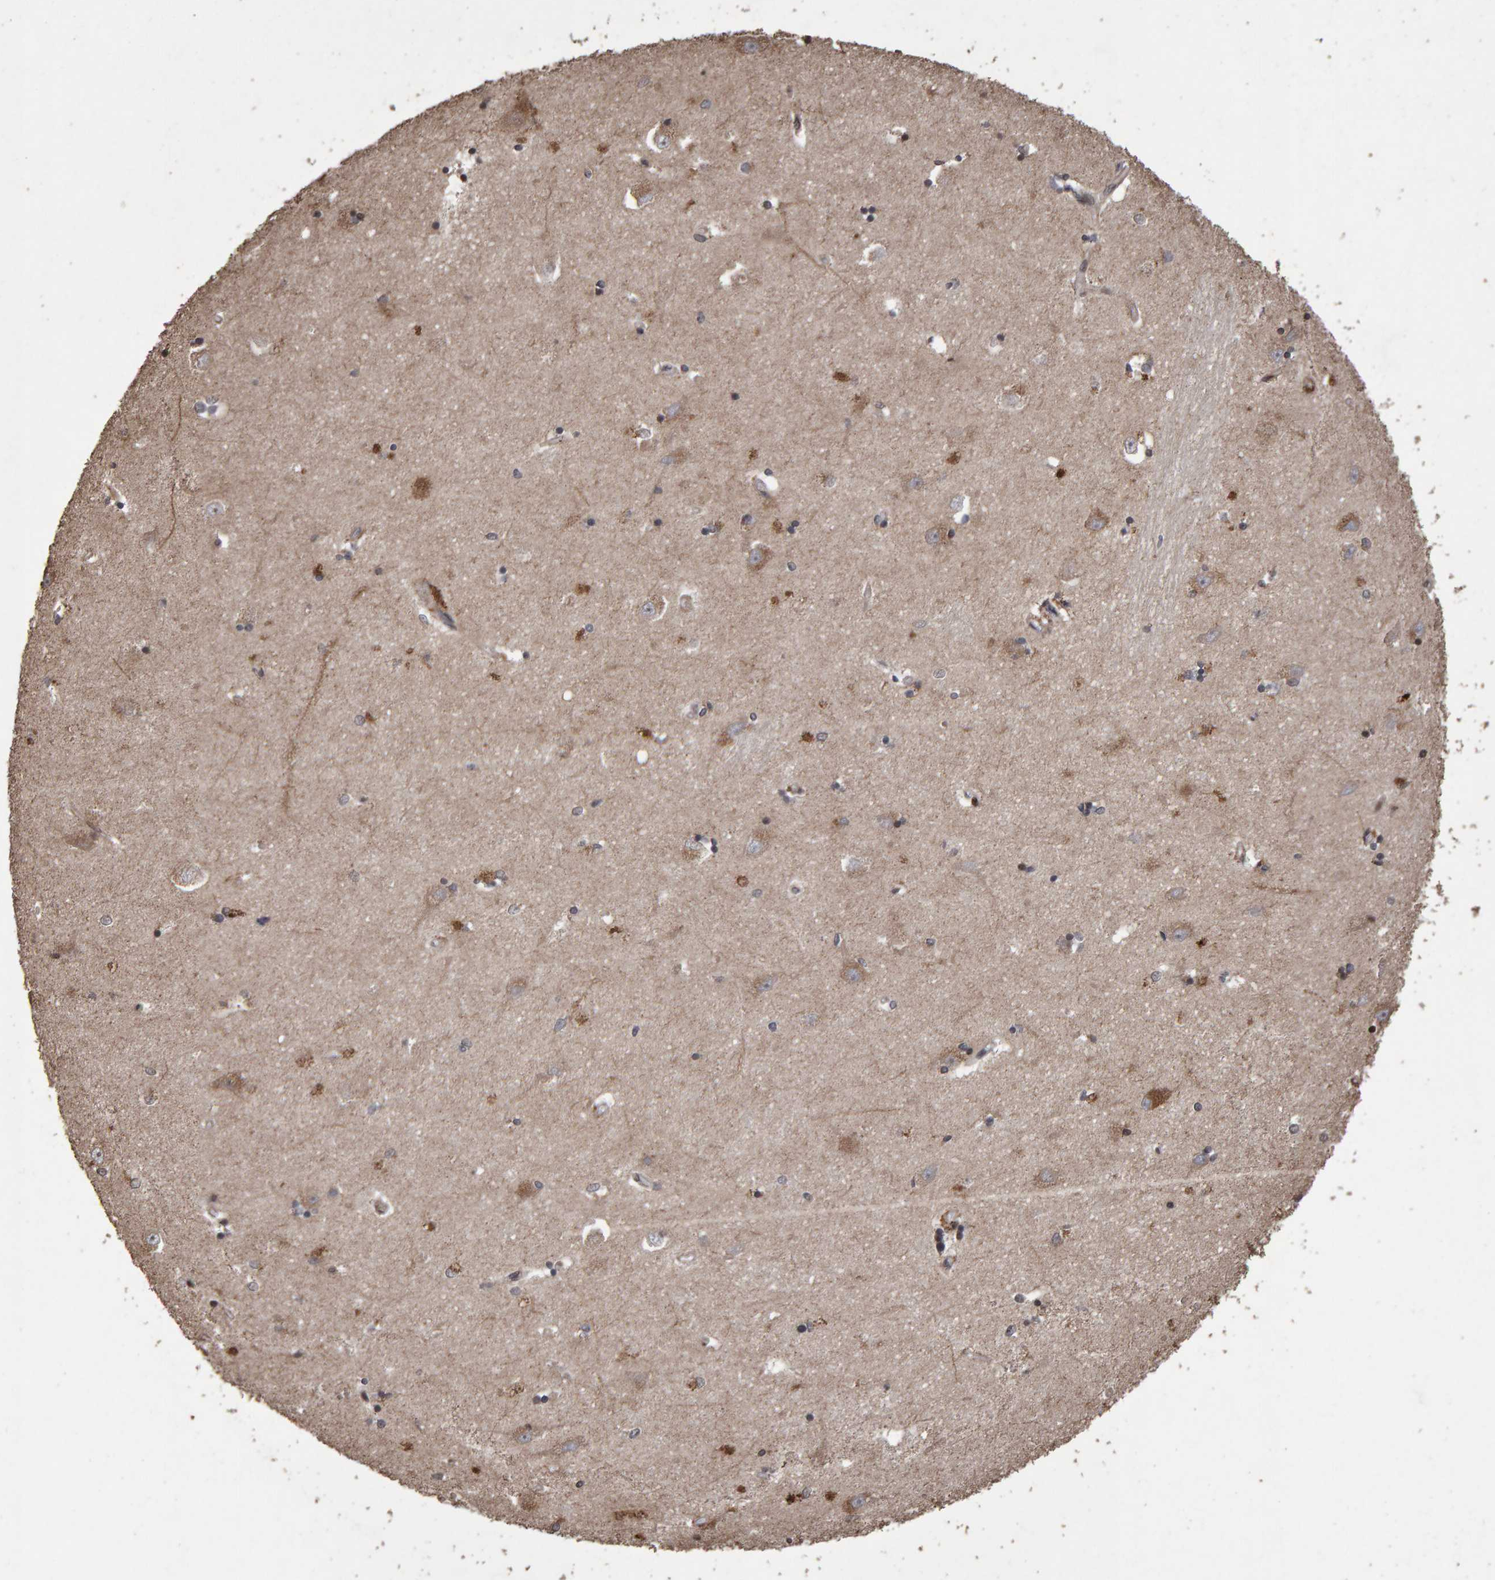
{"staining": {"intensity": "weak", "quantity": ">75%", "location": "cytoplasmic/membranous"}, "tissue": "hippocampus", "cell_type": "Glial cells", "image_type": "normal", "snomed": [{"axis": "morphology", "description": "Normal tissue, NOS"}, {"axis": "topography", "description": "Hippocampus"}], "caption": "This histopathology image demonstrates unremarkable hippocampus stained with immunohistochemistry to label a protein in brown. The cytoplasmic/membranous of glial cells show weak positivity for the protein. Nuclei are counter-stained blue.", "gene": "OSBP2", "patient": {"sex": "male", "age": 45}}